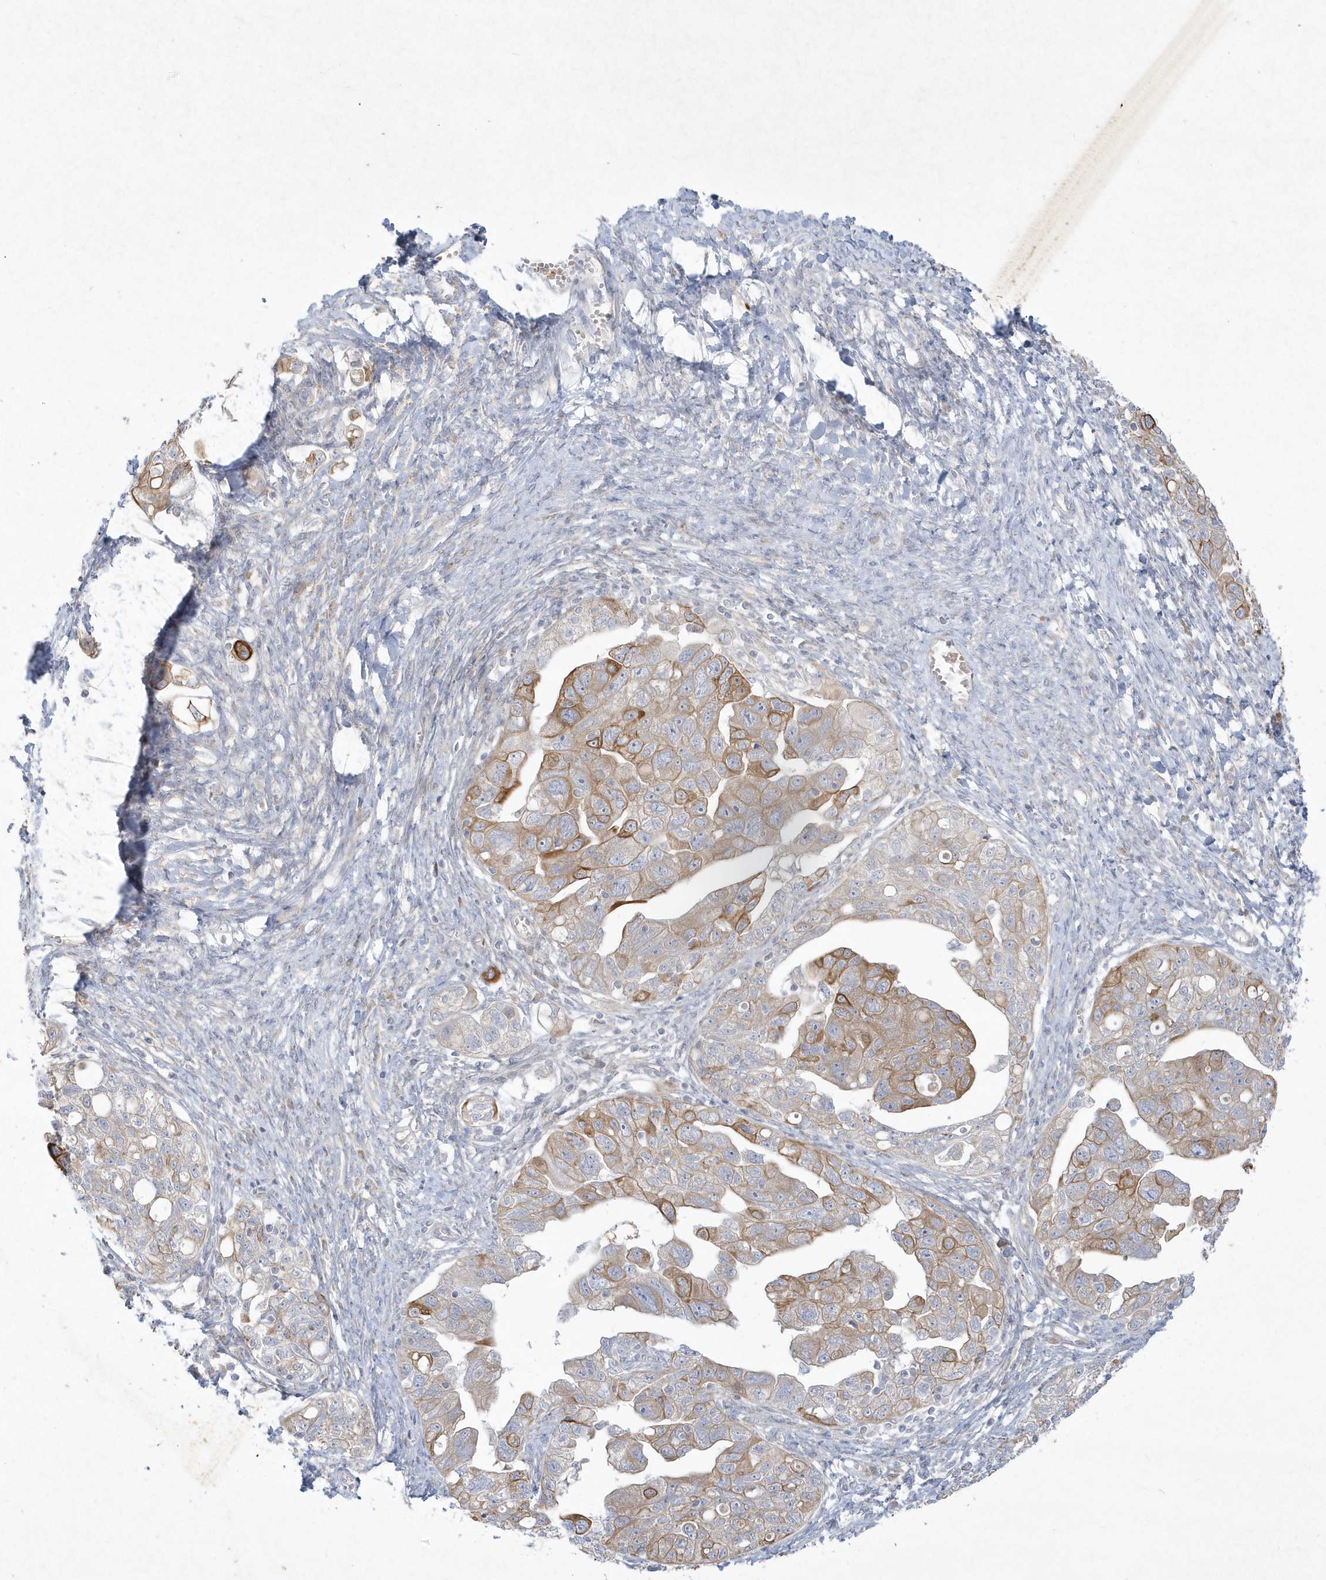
{"staining": {"intensity": "moderate", "quantity": "25%-75%", "location": "cytoplasmic/membranous"}, "tissue": "ovarian cancer", "cell_type": "Tumor cells", "image_type": "cancer", "snomed": [{"axis": "morphology", "description": "Carcinoma, NOS"}, {"axis": "morphology", "description": "Cystadenocarcinoma, serous, NOS"}, {"axis": "topography", "description": "Ovary"}], "caption": "Ovarian carcinoma was stained to show a protein in brown. There is medium levels of moderate cytoplasmic/membranous expression in about 25%-75% of tumor cells.", "gene": "LARS1", "patient": {"sex": "female", "age": 69}}